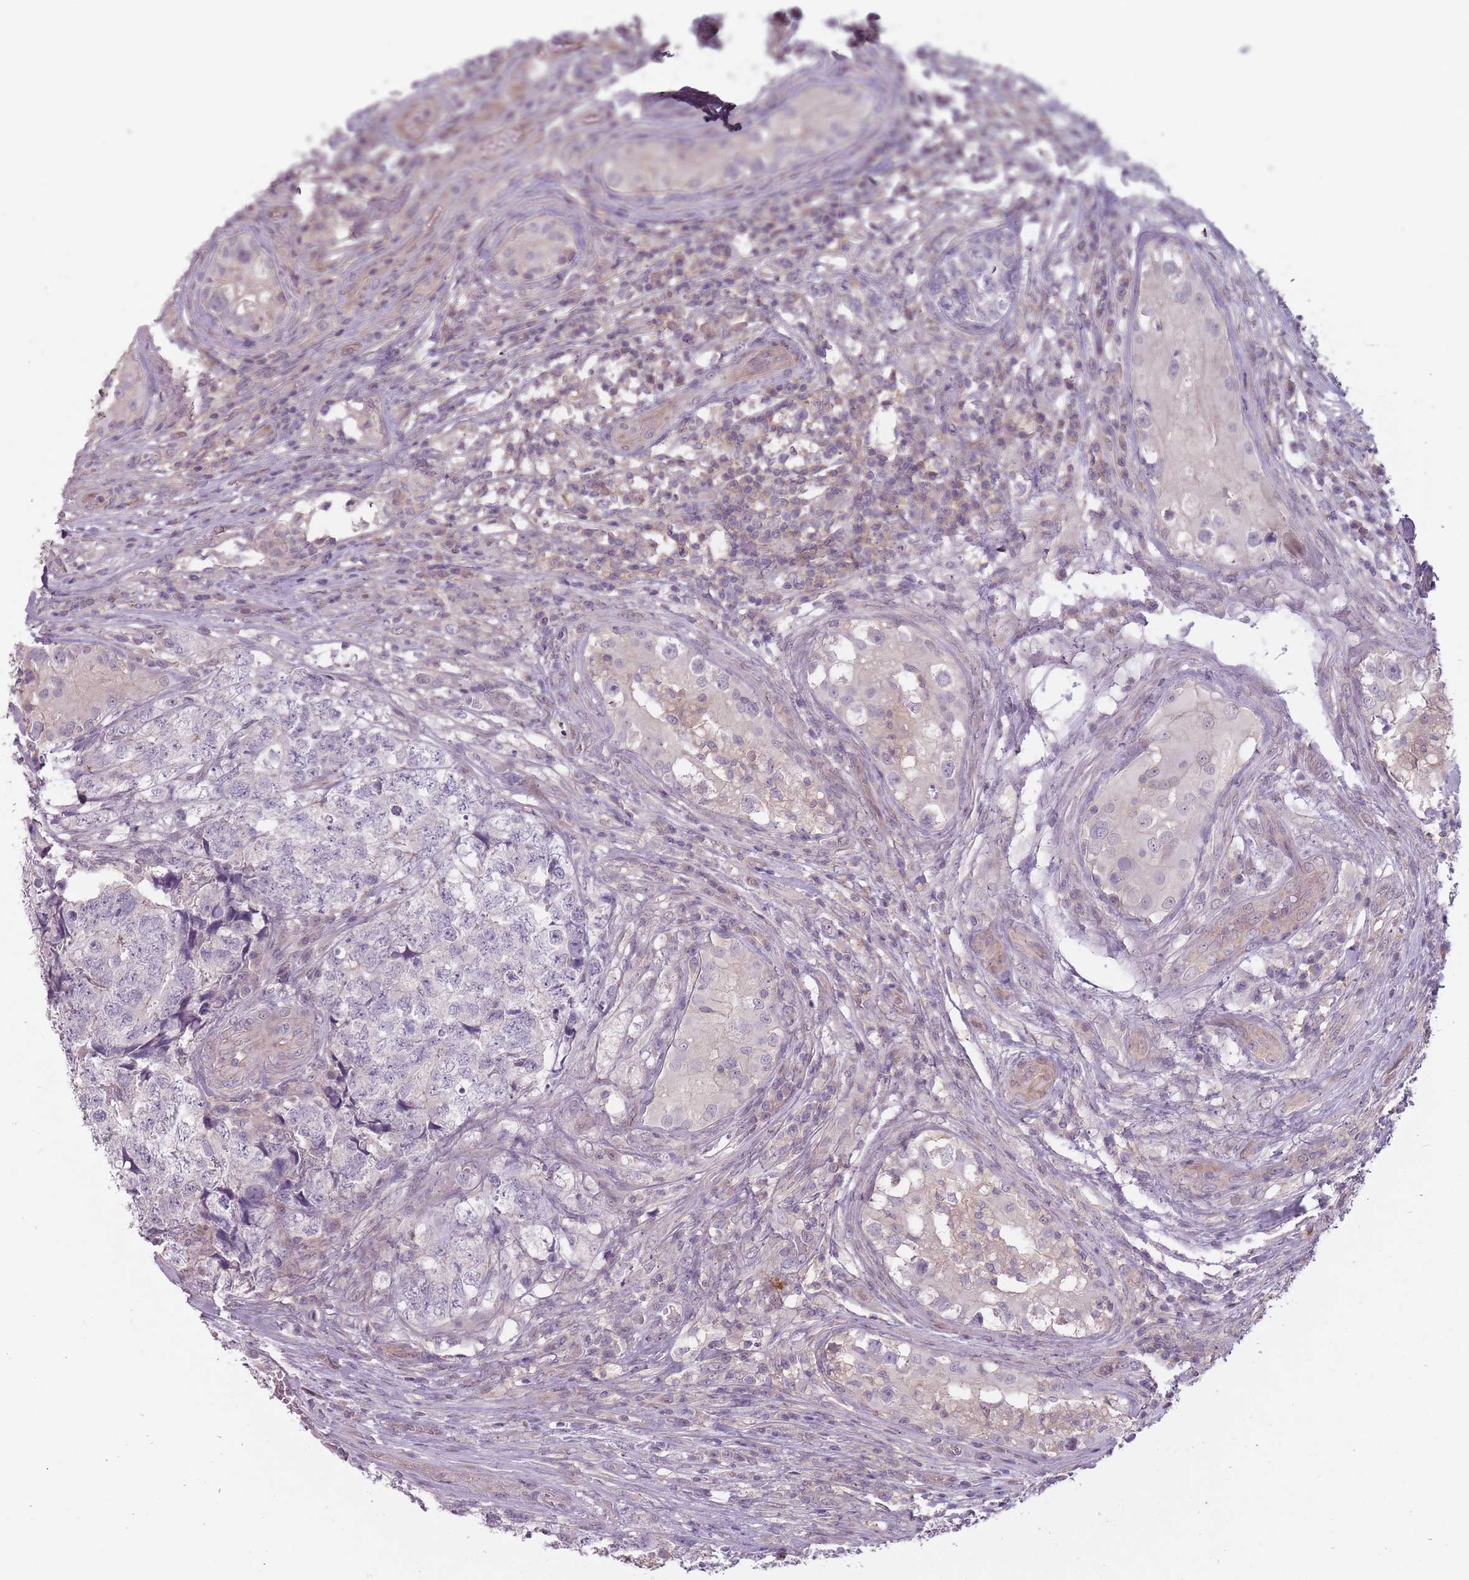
{"staining": {"intensity": "negative", "quantity": "none", "location": "none"}, "tissue": "testis cancer", "cell_type": "Tumor cells", "image_type": "cancer", "snomed": [{"axis": "morphology", "description": "Carcinoma, Embryonal, NOS"}, {"axis": "topography", "description": "Testis"}], "caption": "Tumor cells are negative for brown protein staining in testis cancer.", "gene": "TET3", "patient": {"sex": "male", "age": 31}}